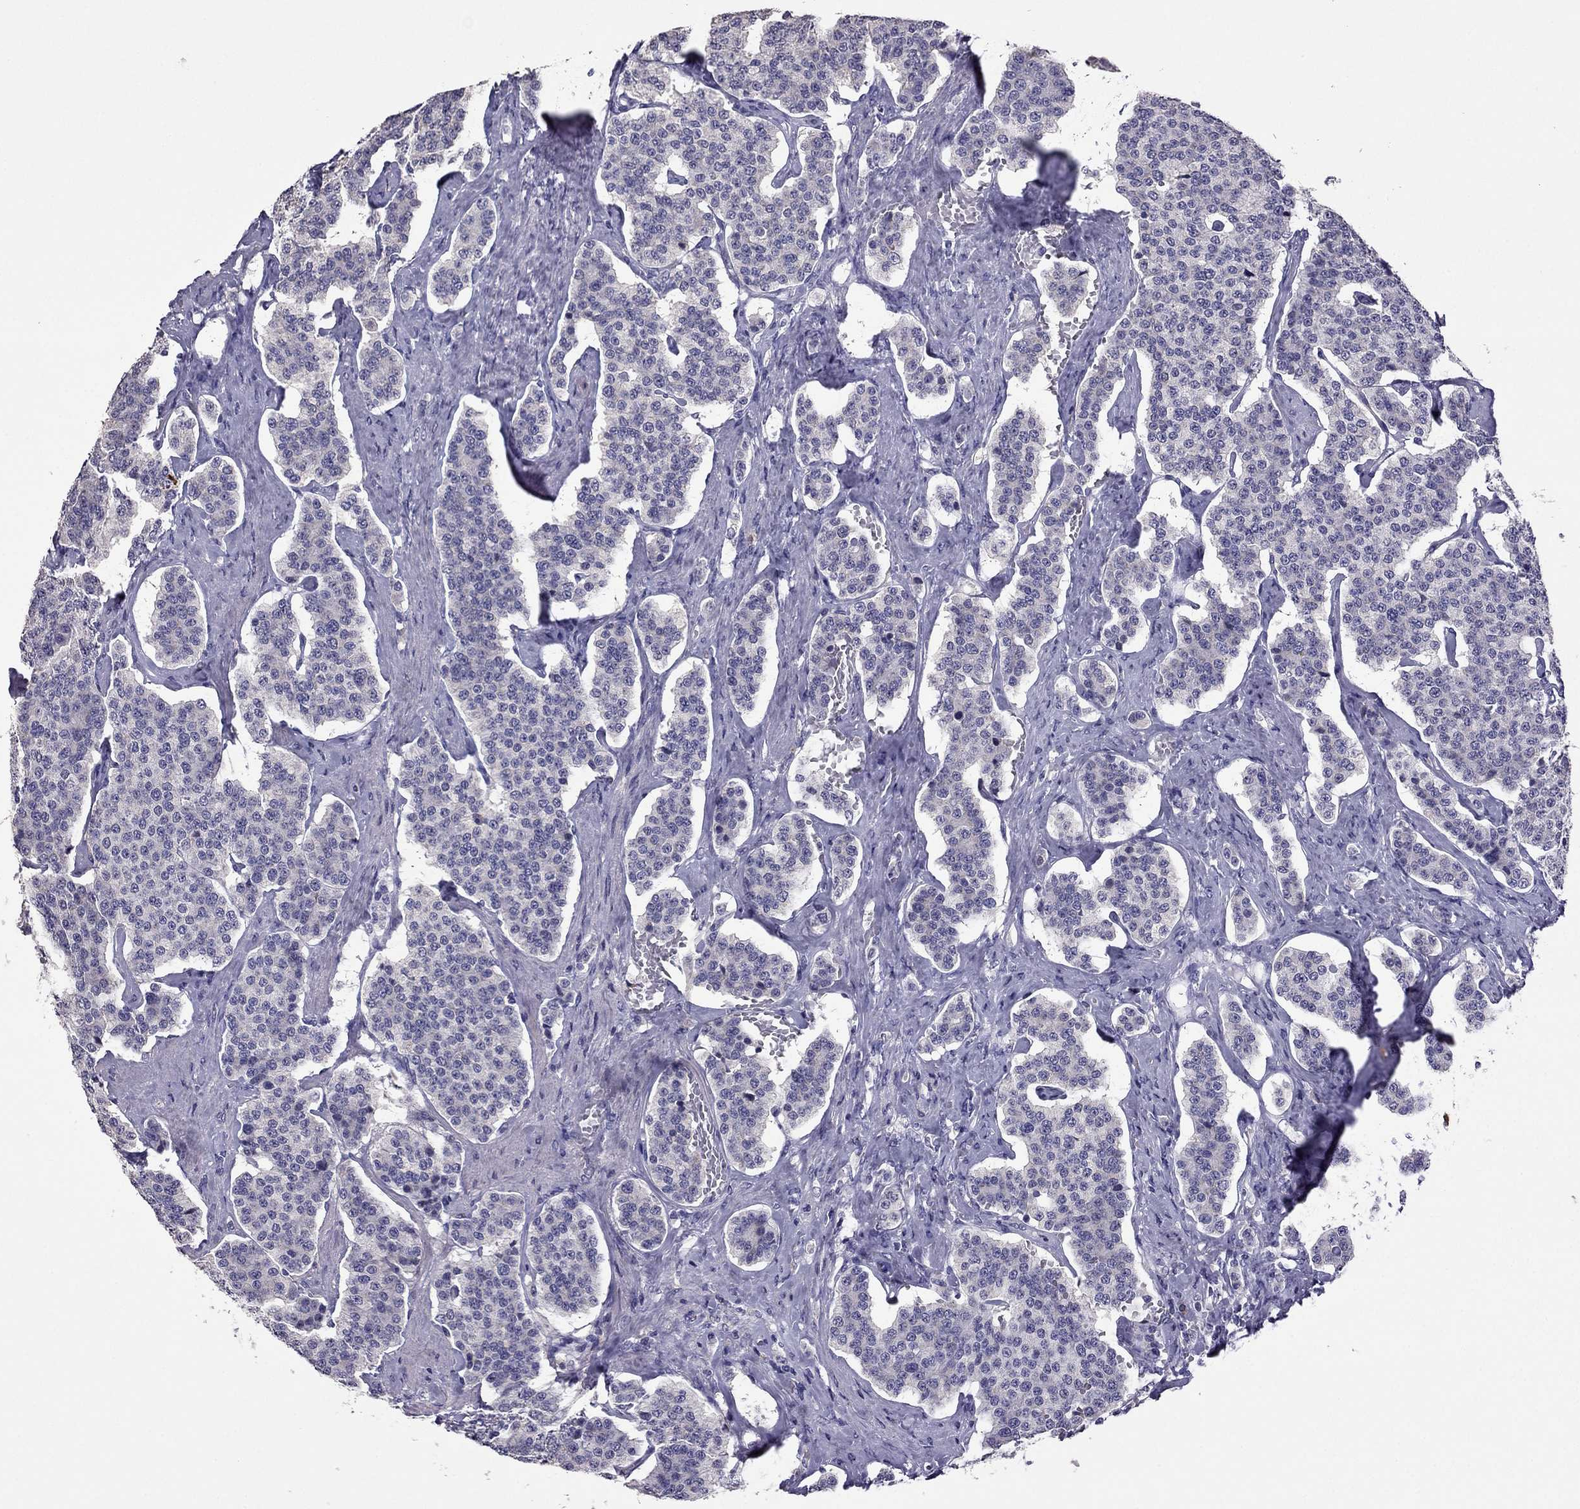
{"staining": {"intensity": "negative", "quantity": "none", "location": "none"}, "tissue": "carcinoid", "cell_type": "Tumor cells", "image_type": "cancer", "snomed": [{"axis": "morphology", "description": "Carcinoid, malignant, NOS"}, {"axis": "topography", "description": "Small intestine"}], "caption": "An IHC histopathology image of carcinoid is shown. There is no staining in tumor cells of carcinoid.", "gene": "CDH9", "patient": {"sex": "female", "age": 58}}